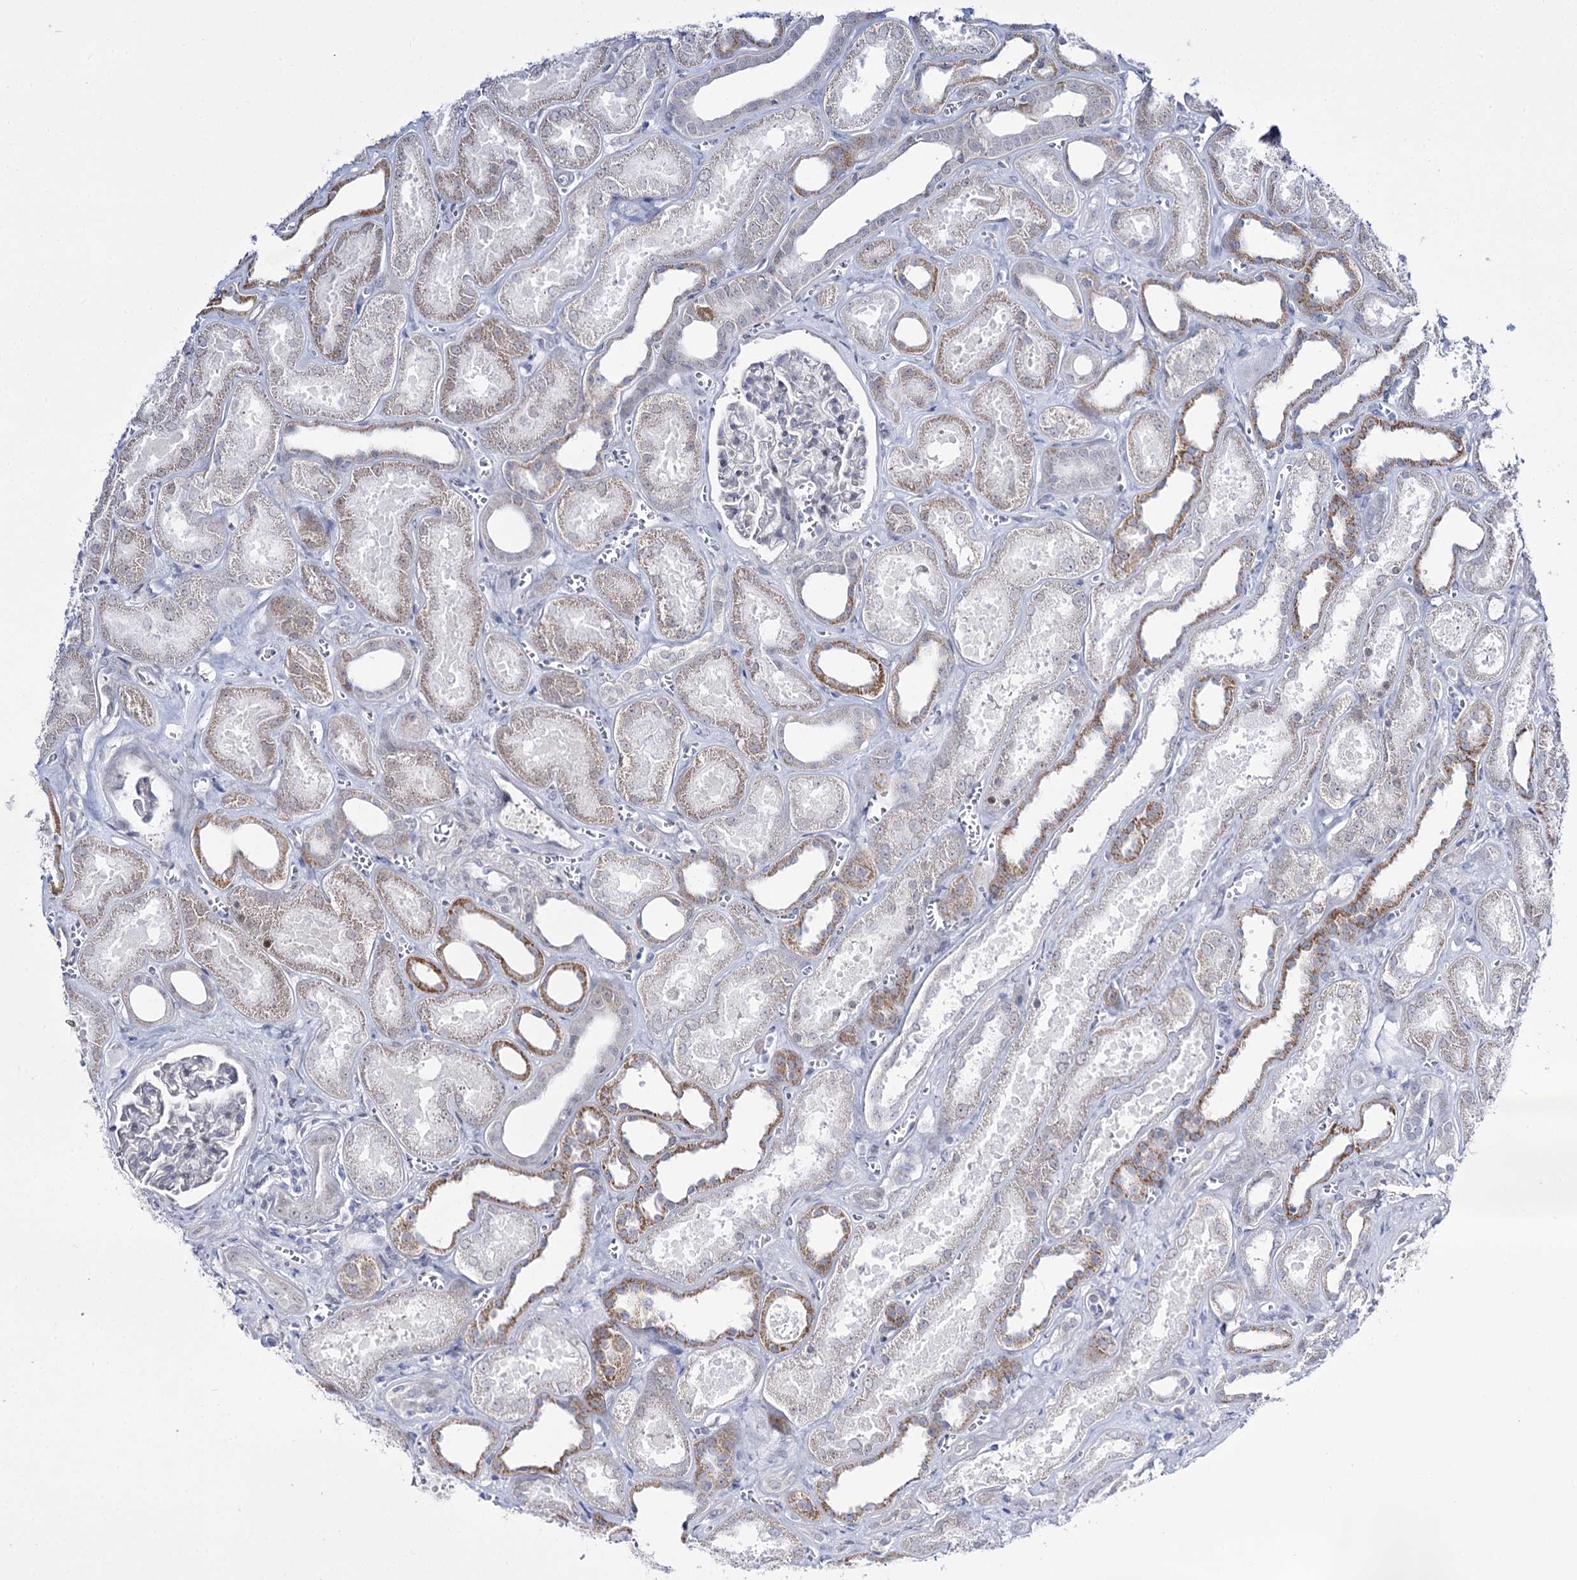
{"staining": {"intensity": "negative", "quantity": "none", "location": "none"}, "tissue": "kidney", "cell_type": "Cells in glomeruli", "image_type": "normal", "snomed": [{"axis": "morphology", "description": "Normal tissue, NOS"}, {"axis": "morphology", "description": "Adenocarcinoma, NOS"}, {"axis": "topography", "description": "Kidney"}], "caption": "The histopathology image shows no staining of cells in glomeruli in unremarkable kidney. Nuclei are stained in blue.", "gene": "RBM15B", "patient": {"sex": "female", "age": 68}}